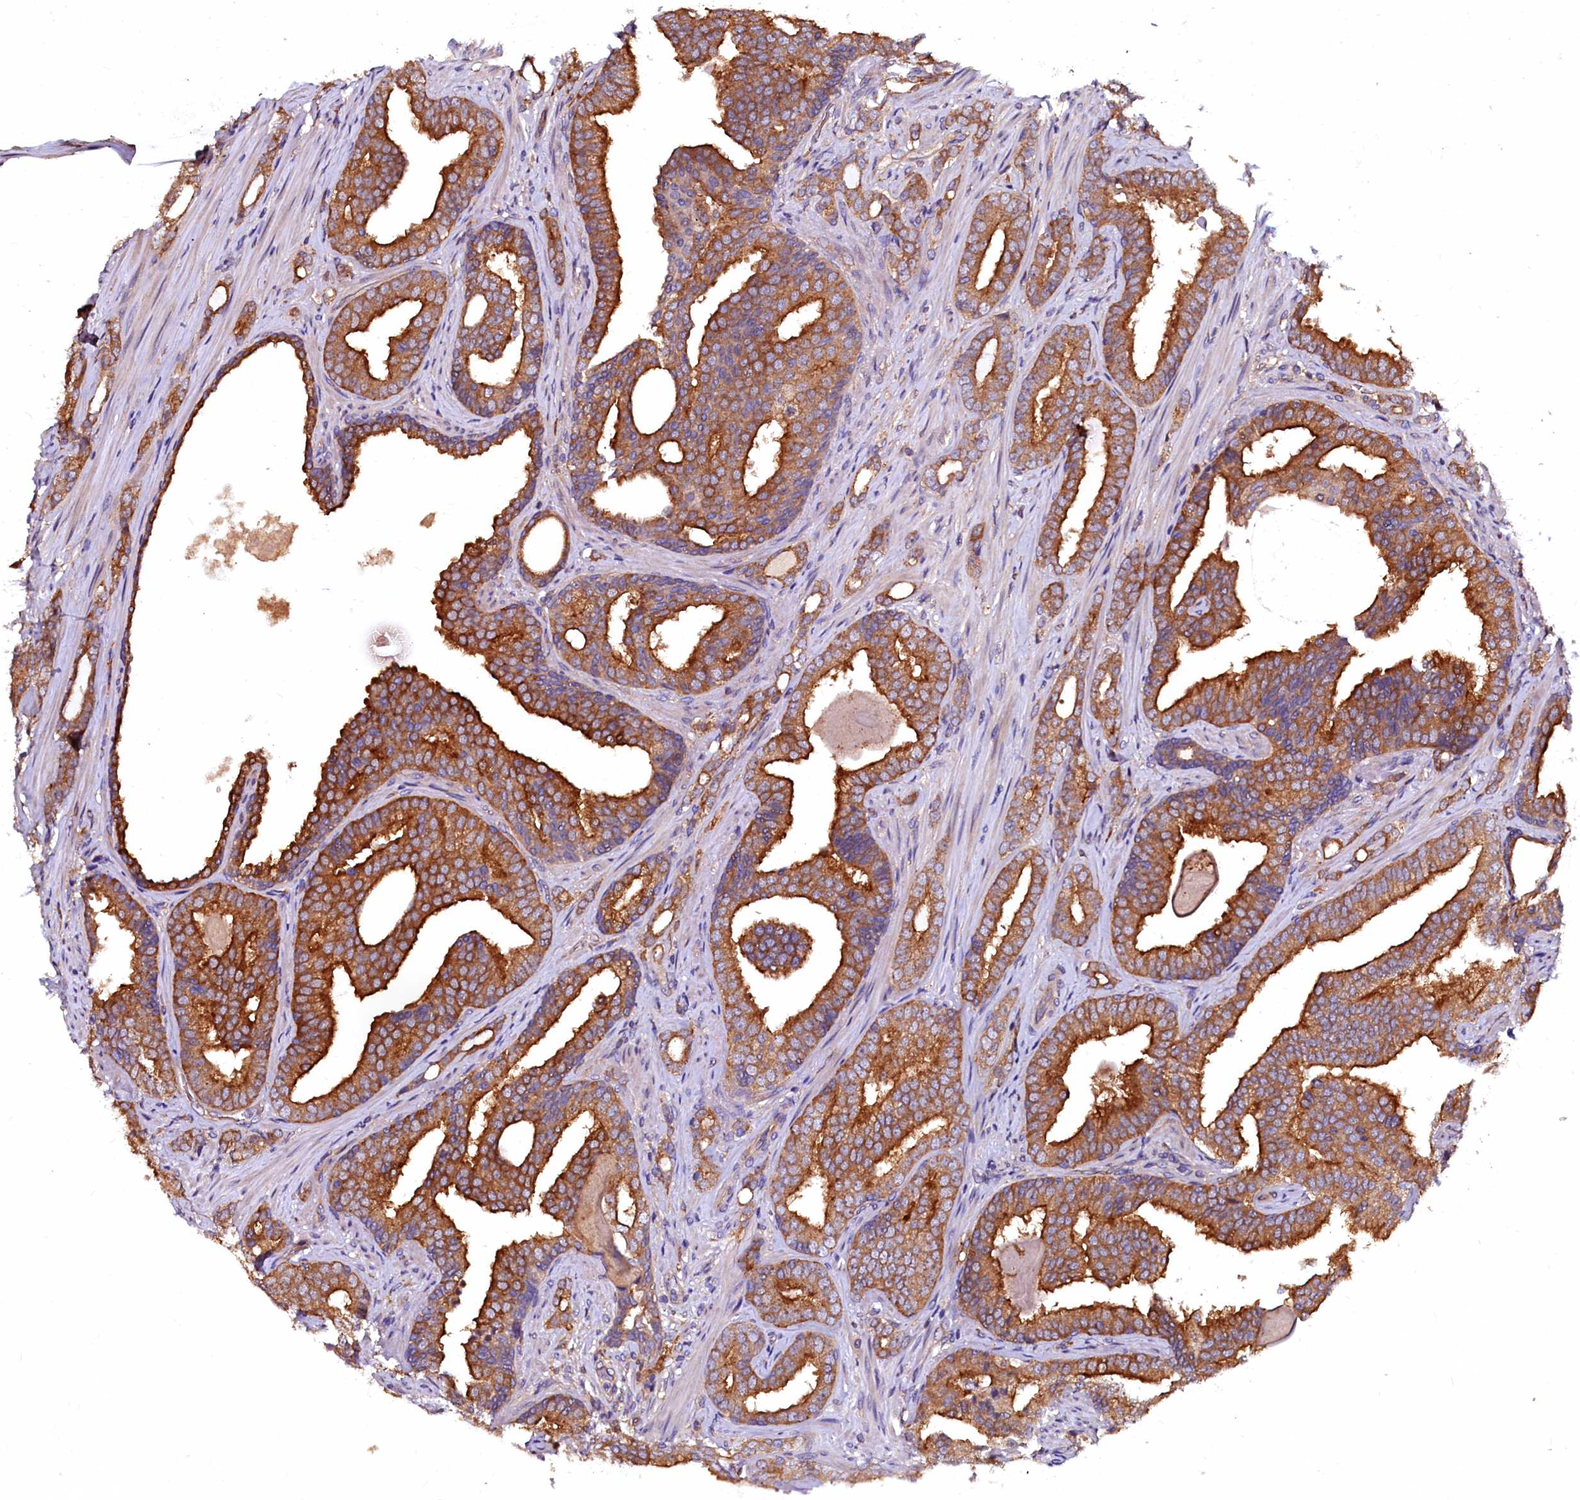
{"staining": {"intensity": "strong", "quantity": ">75%", "location": "cytoplasmic/membranous"}, "tissue": "prostate cancer", "cell_type": "Tumor cells", "image_type": "cancer", "snomed": [{"axis": "morphology", "description": "Adenocarcinoma, High grade"}, {"axis": "topography", "description": "Prostate"}], "caption": "Immunohistochemistry (DAB (3,3'-diaminobenzidine)) staining of prostate cancer shows strong cytoplasmic/membranous protein staining in about >75% of tumor cells.", "gene": "APPL2", "patient": {"sex": "male", "age": 63}}